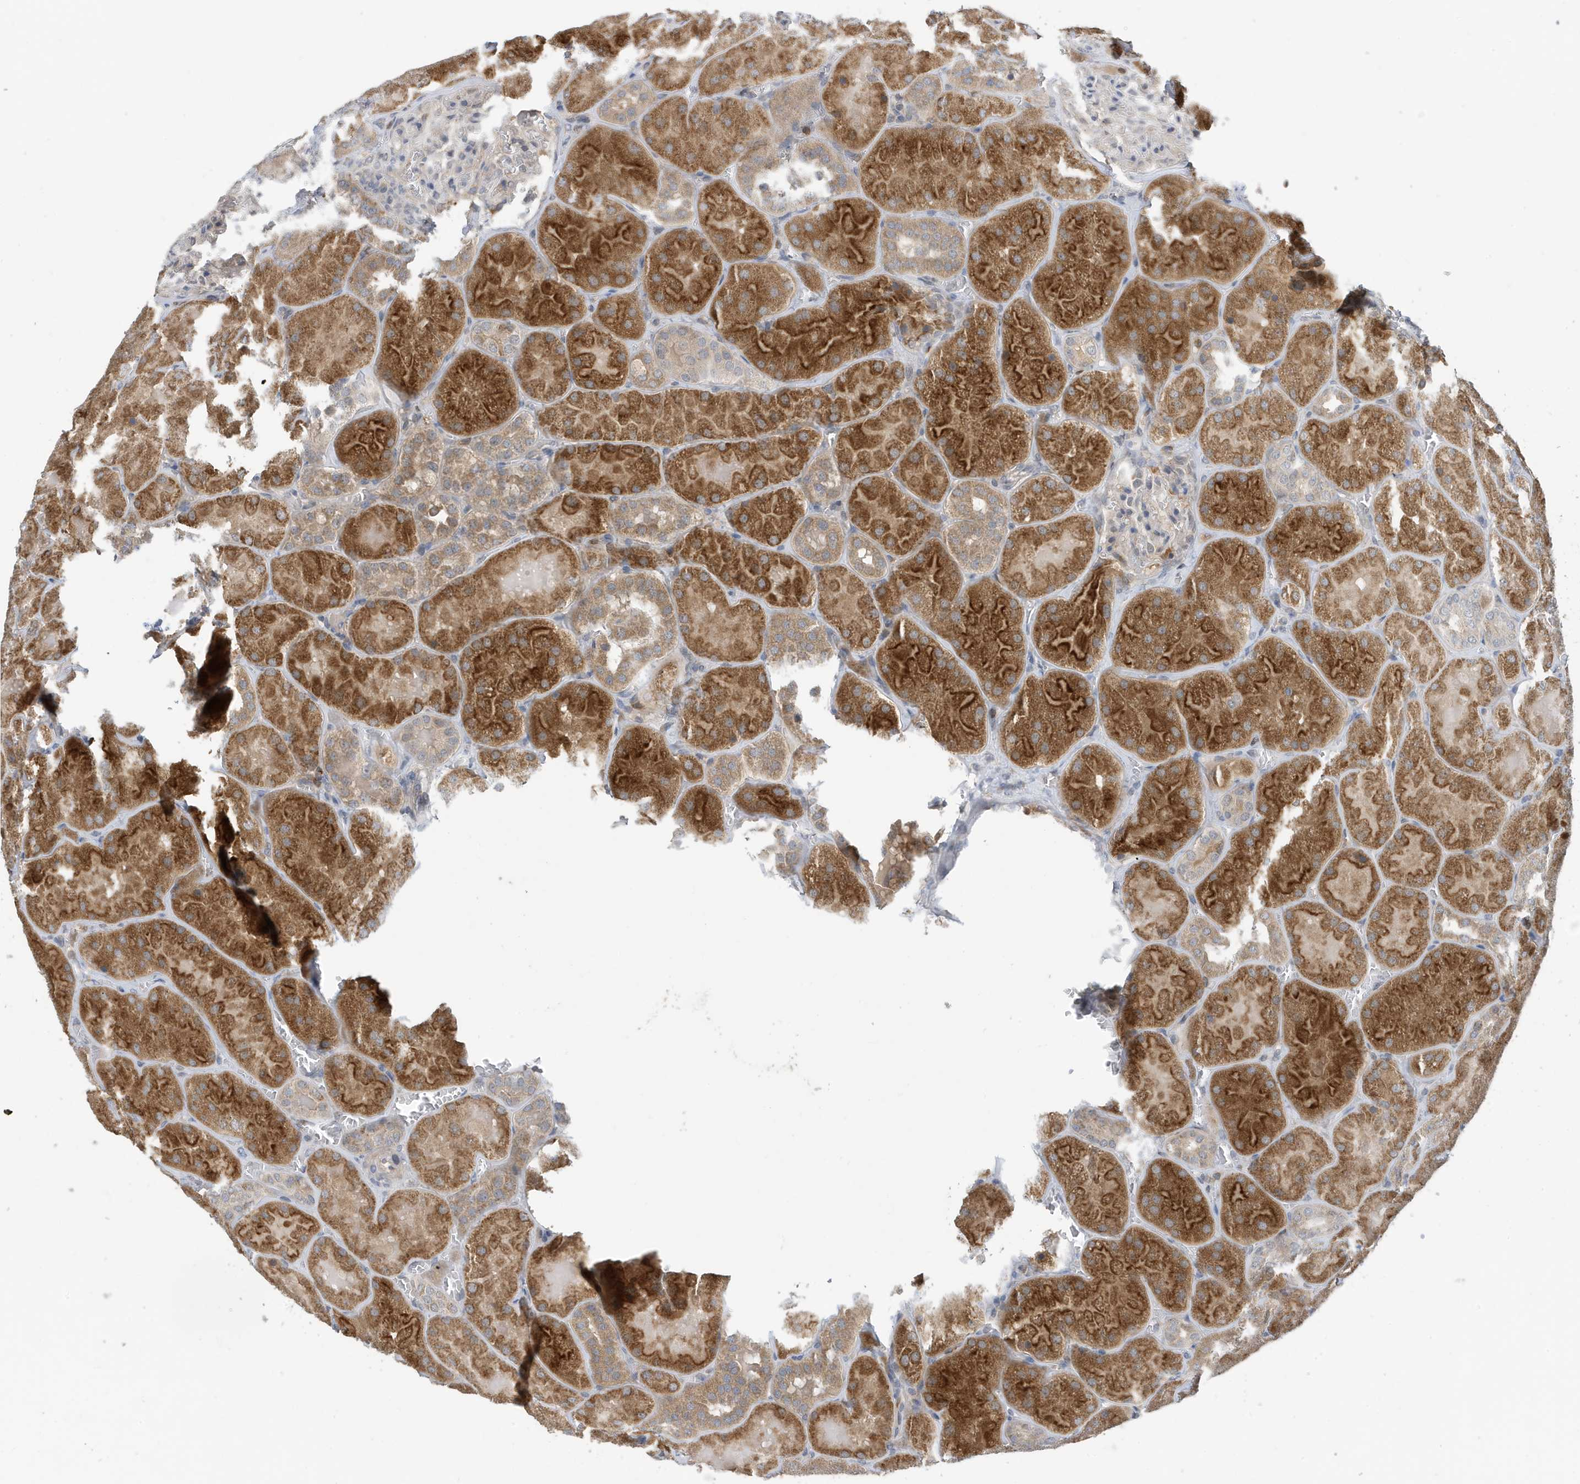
{"staining": {"intensity": "negative", "quantity": "none", "location": "none"}, "tissue": "kidney", "cell_type": "Cells in glomeruli", "image_type": "normal", "snomed": [{"axis": "morphology", "description": "Normal tissue, NOS"}, {"axis": "topography", "description": "Kidney"}], "caption": "Immunohistochemistry (IHC) photomicrograph of benign kidney stained for a protein (brown), which reveals no expression in cells in glomeruli.", "gene": "NSUN3", "patient": {"sex": "male", "age": 28}}